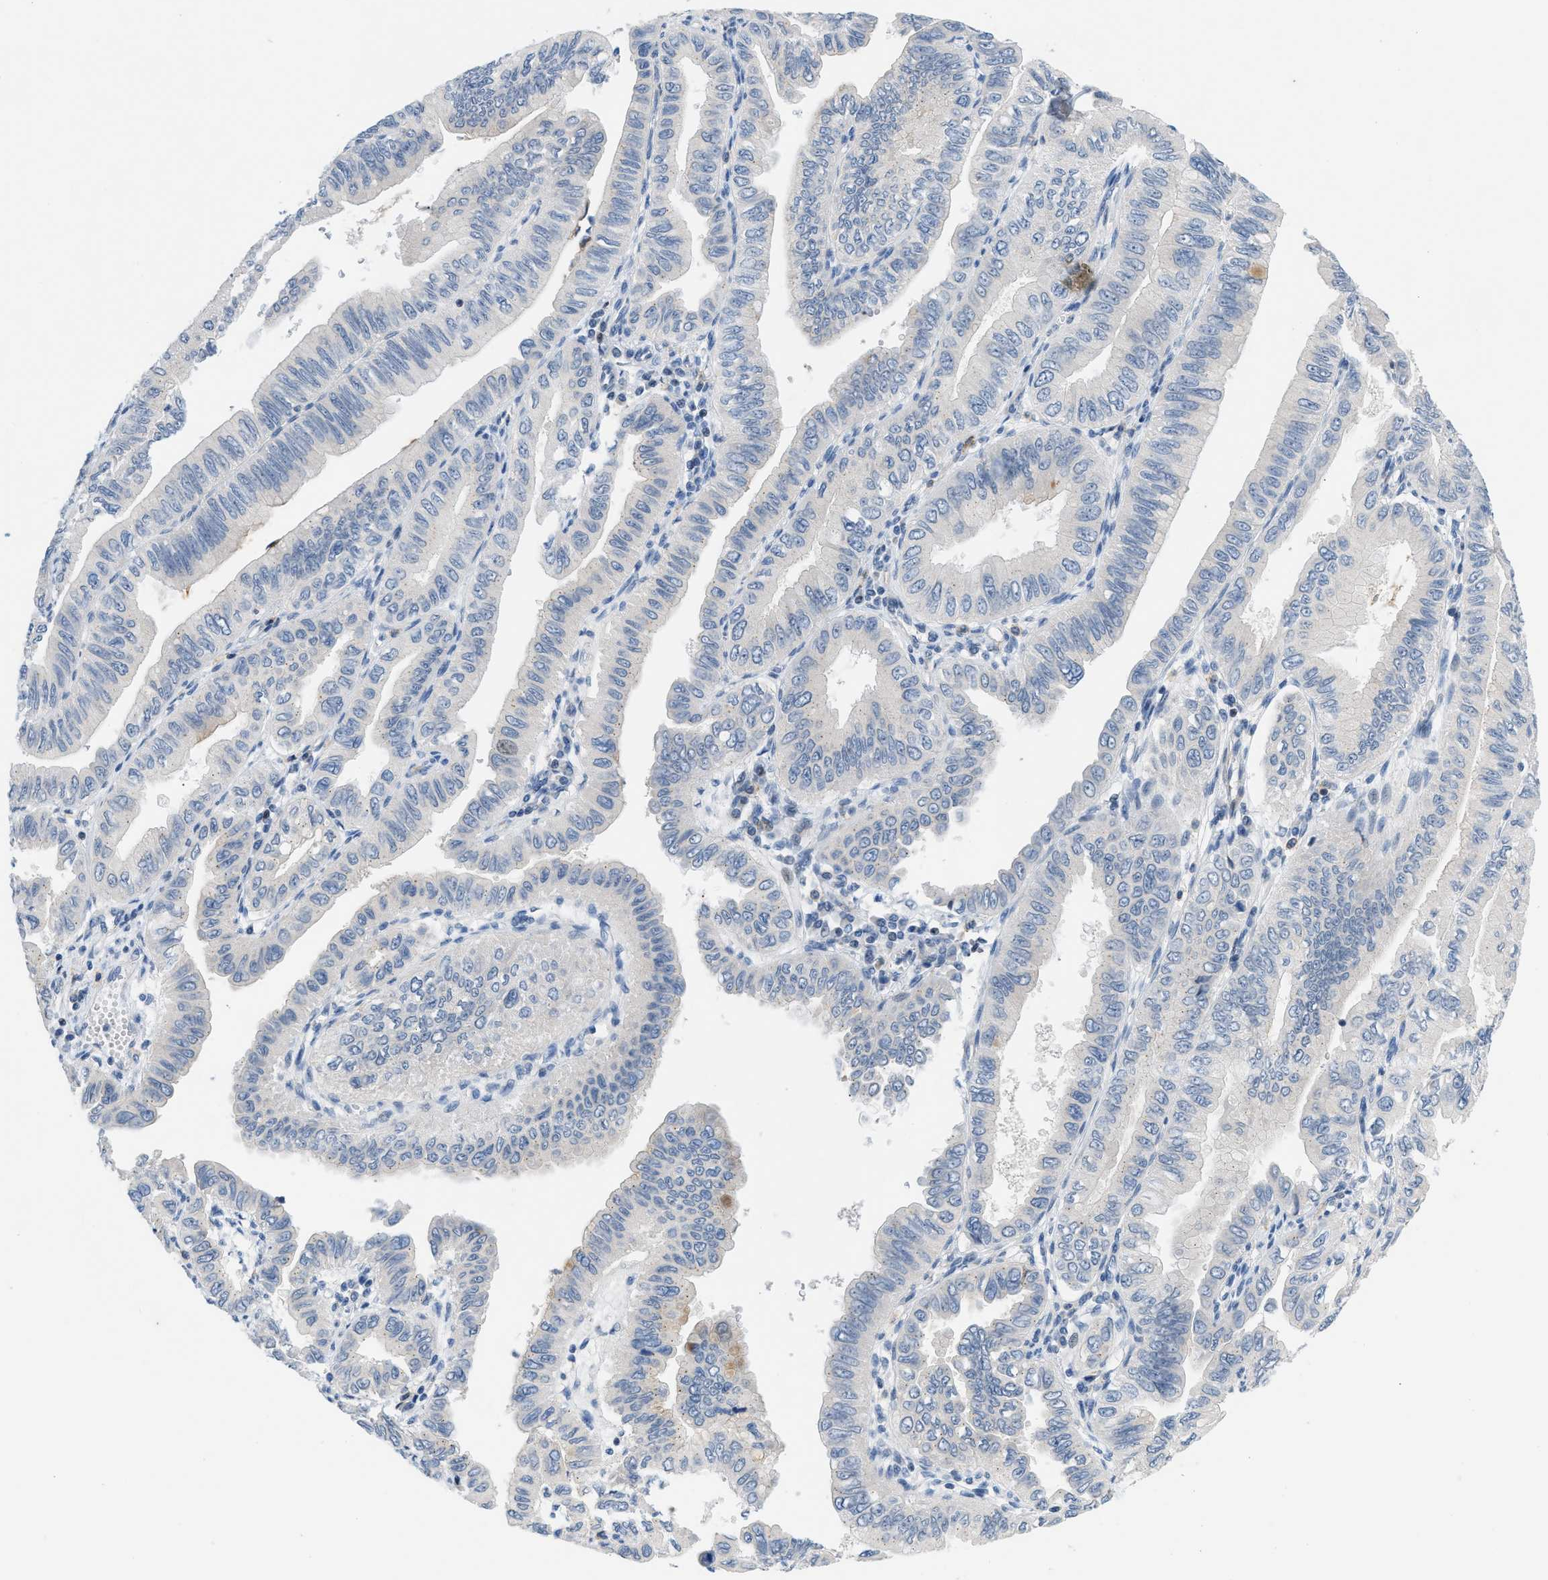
{"staining": {"intensity": "negative", "quantity": "none", "location": "none"}, "tissue": "pancreatic cancer", "cell_type": "Tumor cells", "image_type": "cancer", "snomed": [{"axis": "morphology", "description": "Normal tissue, NOS"}, {"axis": "topography", "description": "Lymph node"}], "caption": "High power microscopy micrograph of an IHC photomicrograph of pancreatic cancer, revealing no significant expression in tumor cells. The staining is performed using DAB (3,3'-diaminobenzidine) brown chromogen with nuclei counter-stained in using hematoxylin.", "gene": "FDCSP", "patient": {"sex": "male", "age": 50}}